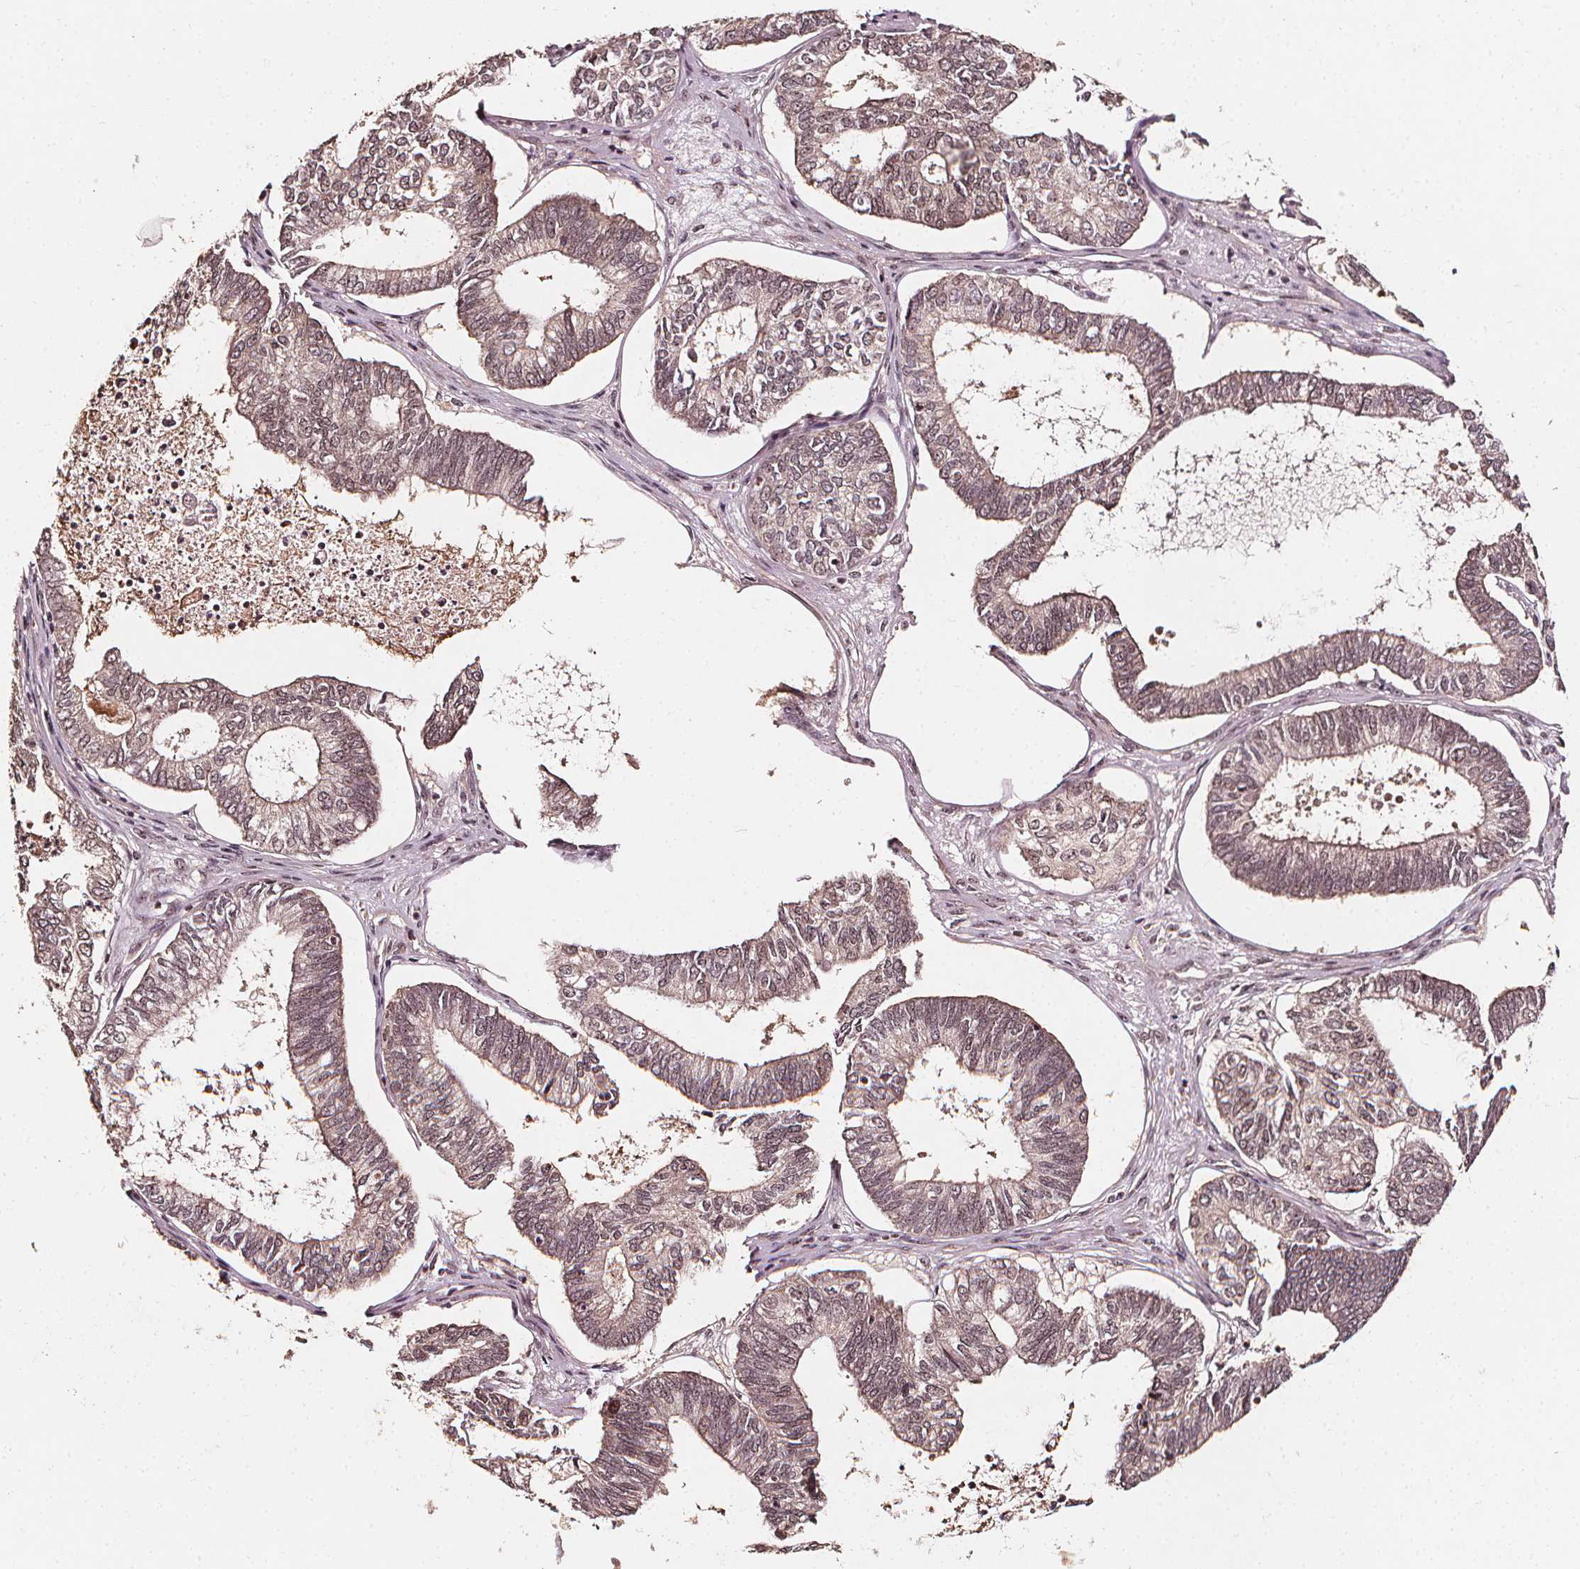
{"staining": {"intensity": "moderate", "quantity": ">75%", "location": "nuclear"}, "tissue": "ovarian cancer", "cell_type": "Tumor cells", "image_type": "cancer", "snomed": [{"axis": "morphology", "description": "Carcinoma, endometroid"}, {"axis": "topography", "description": "Ovary"}], "caption": "IHC of human ovarian cancer (endometroid carcinoma) demonstrates medium levels of moderate nuclear expression in about >75% of tumor cells. Nuclei are stained in blue.", "gene": "EXOSC9", "patient": {"sex": "female", "age": 64}}